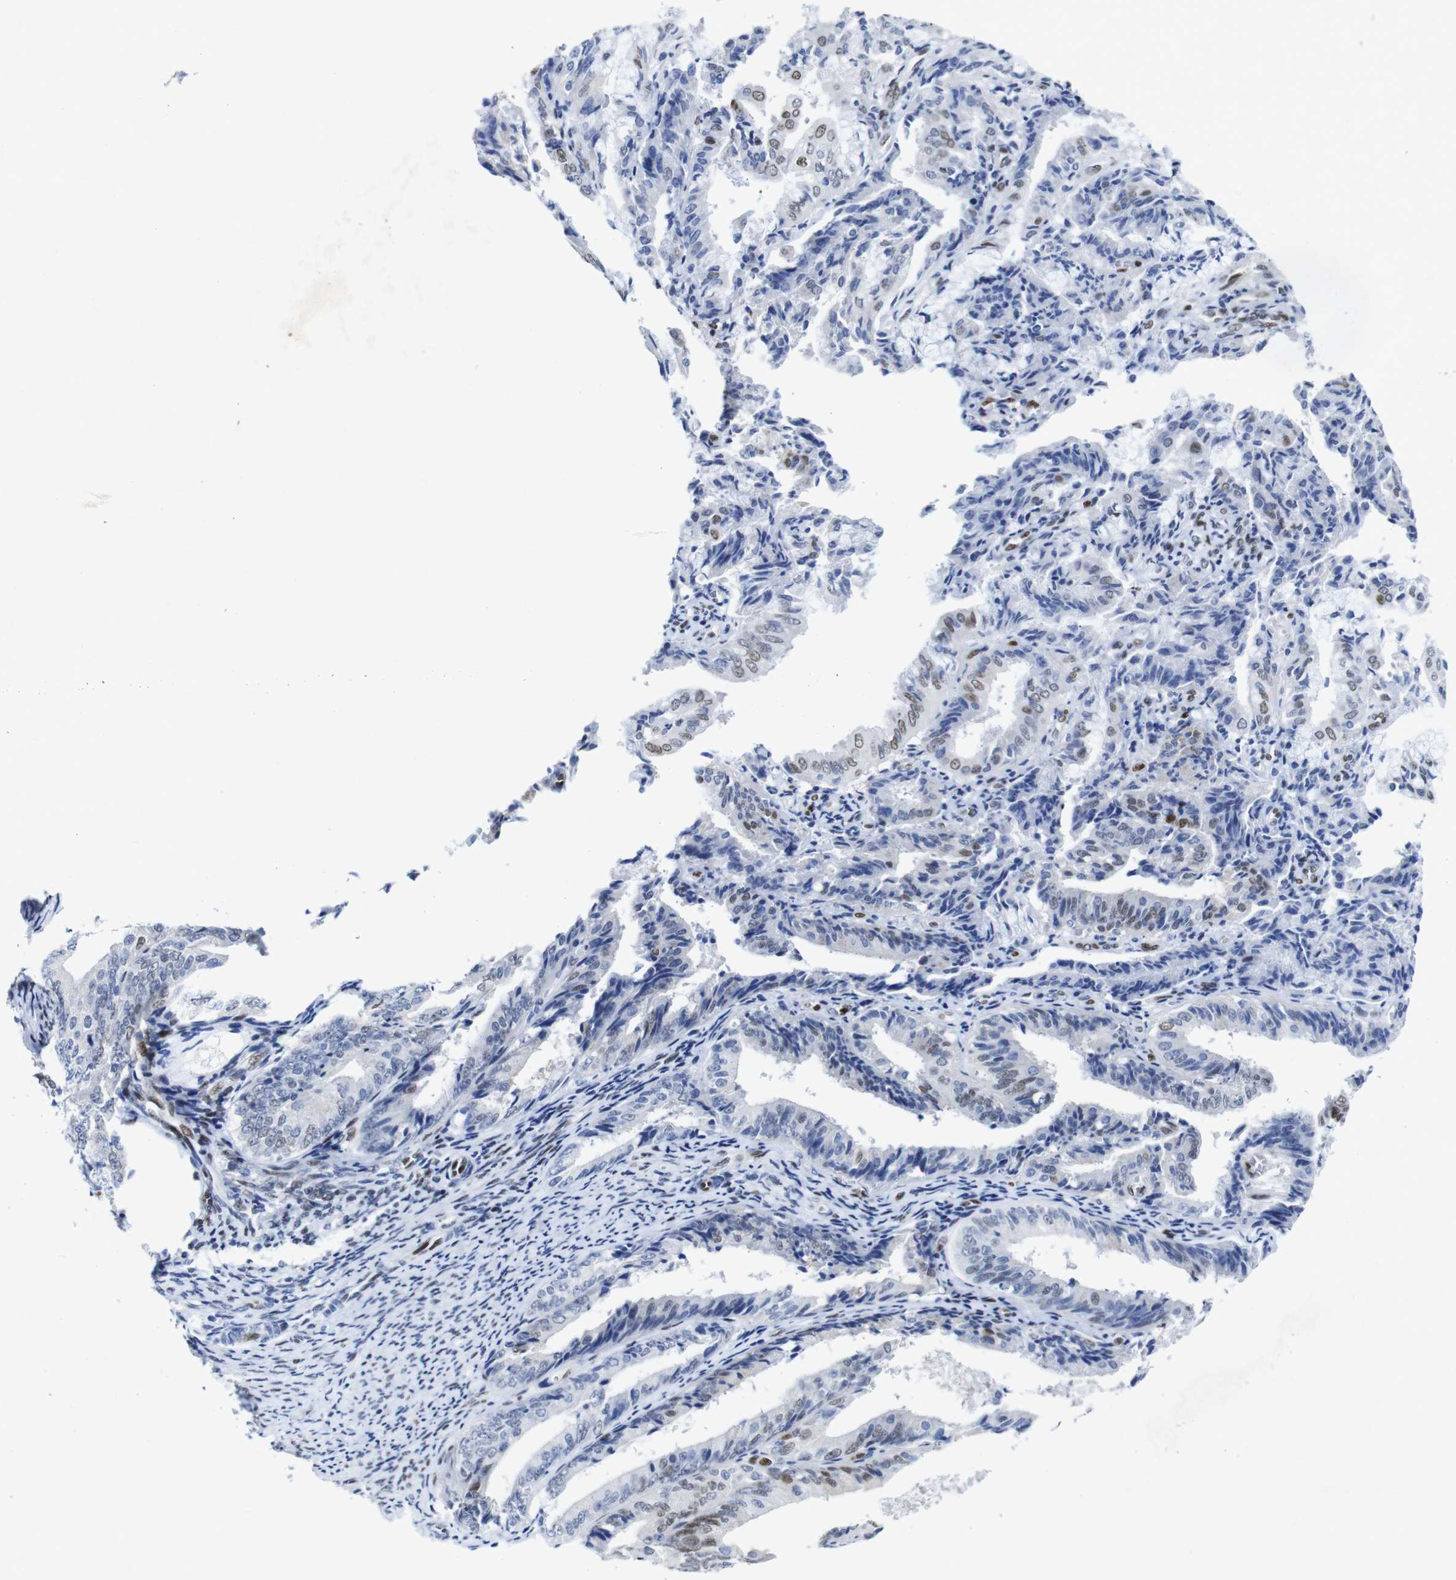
{"staining": {"intensity": "moderate", "quantity": "<25%", "location": "nuclear"}, "tissue": "endometrial cancer", "cell_type": "Tumor cells", "image_type": "cancer", "snomed": [{"axis": "morphology", "description": "Adenocarcinoma, NOS"}, {"axis": "topography", "description": "Endometrium"}], "caption": "Immunohistochemical staining of human adenocarcinoma (endometrial) shows low levels of moderate nuclear positivity in about <25% of tumor cells.", "gene": "FOSL2", "patient": {"sex": "female", "age": 63}}